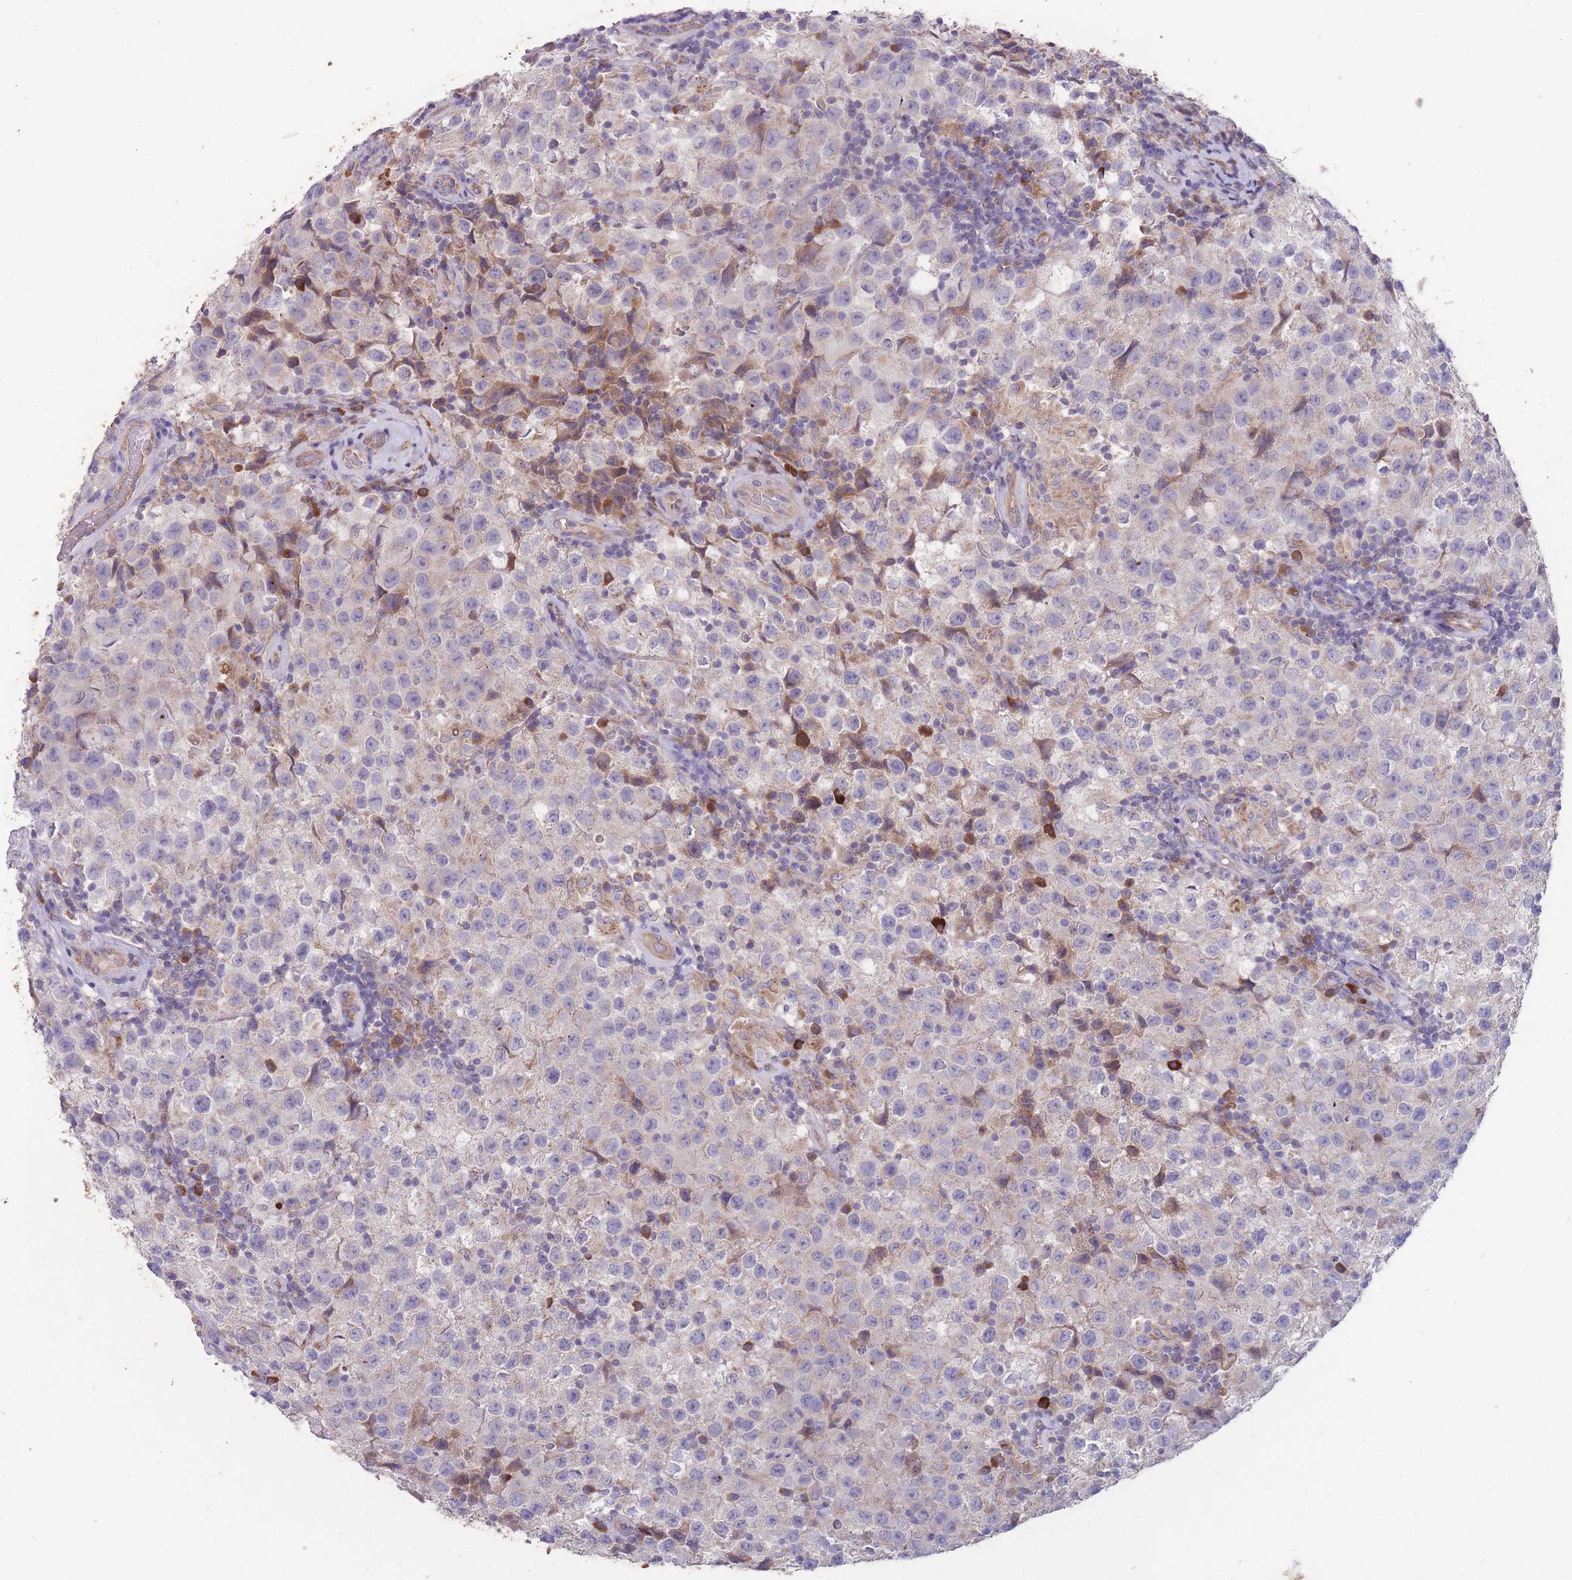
{"staining": {"intensity": "negative", "quantity": "none", "location": "none"}, "tissue": "testis cancer", "cell_type": "Tumor cells", "image_type": "cancer", "snomed": [{"axis": "morphology", "description": "Seminoma, NOS"}, {"axis": "morphology", "description": "Carcinoma, Embryonal, NOS"}, {"axis": "topography", "description": "Testis"}], "caption": "DAB (3,3'-diaminobenzidine) immunohistochemical staining of human testis cancer (seminoma) exhibits no significant positivity in tumor cells.", "gene": "STIM2", "patient": {"sex": "male", "age": 41}}